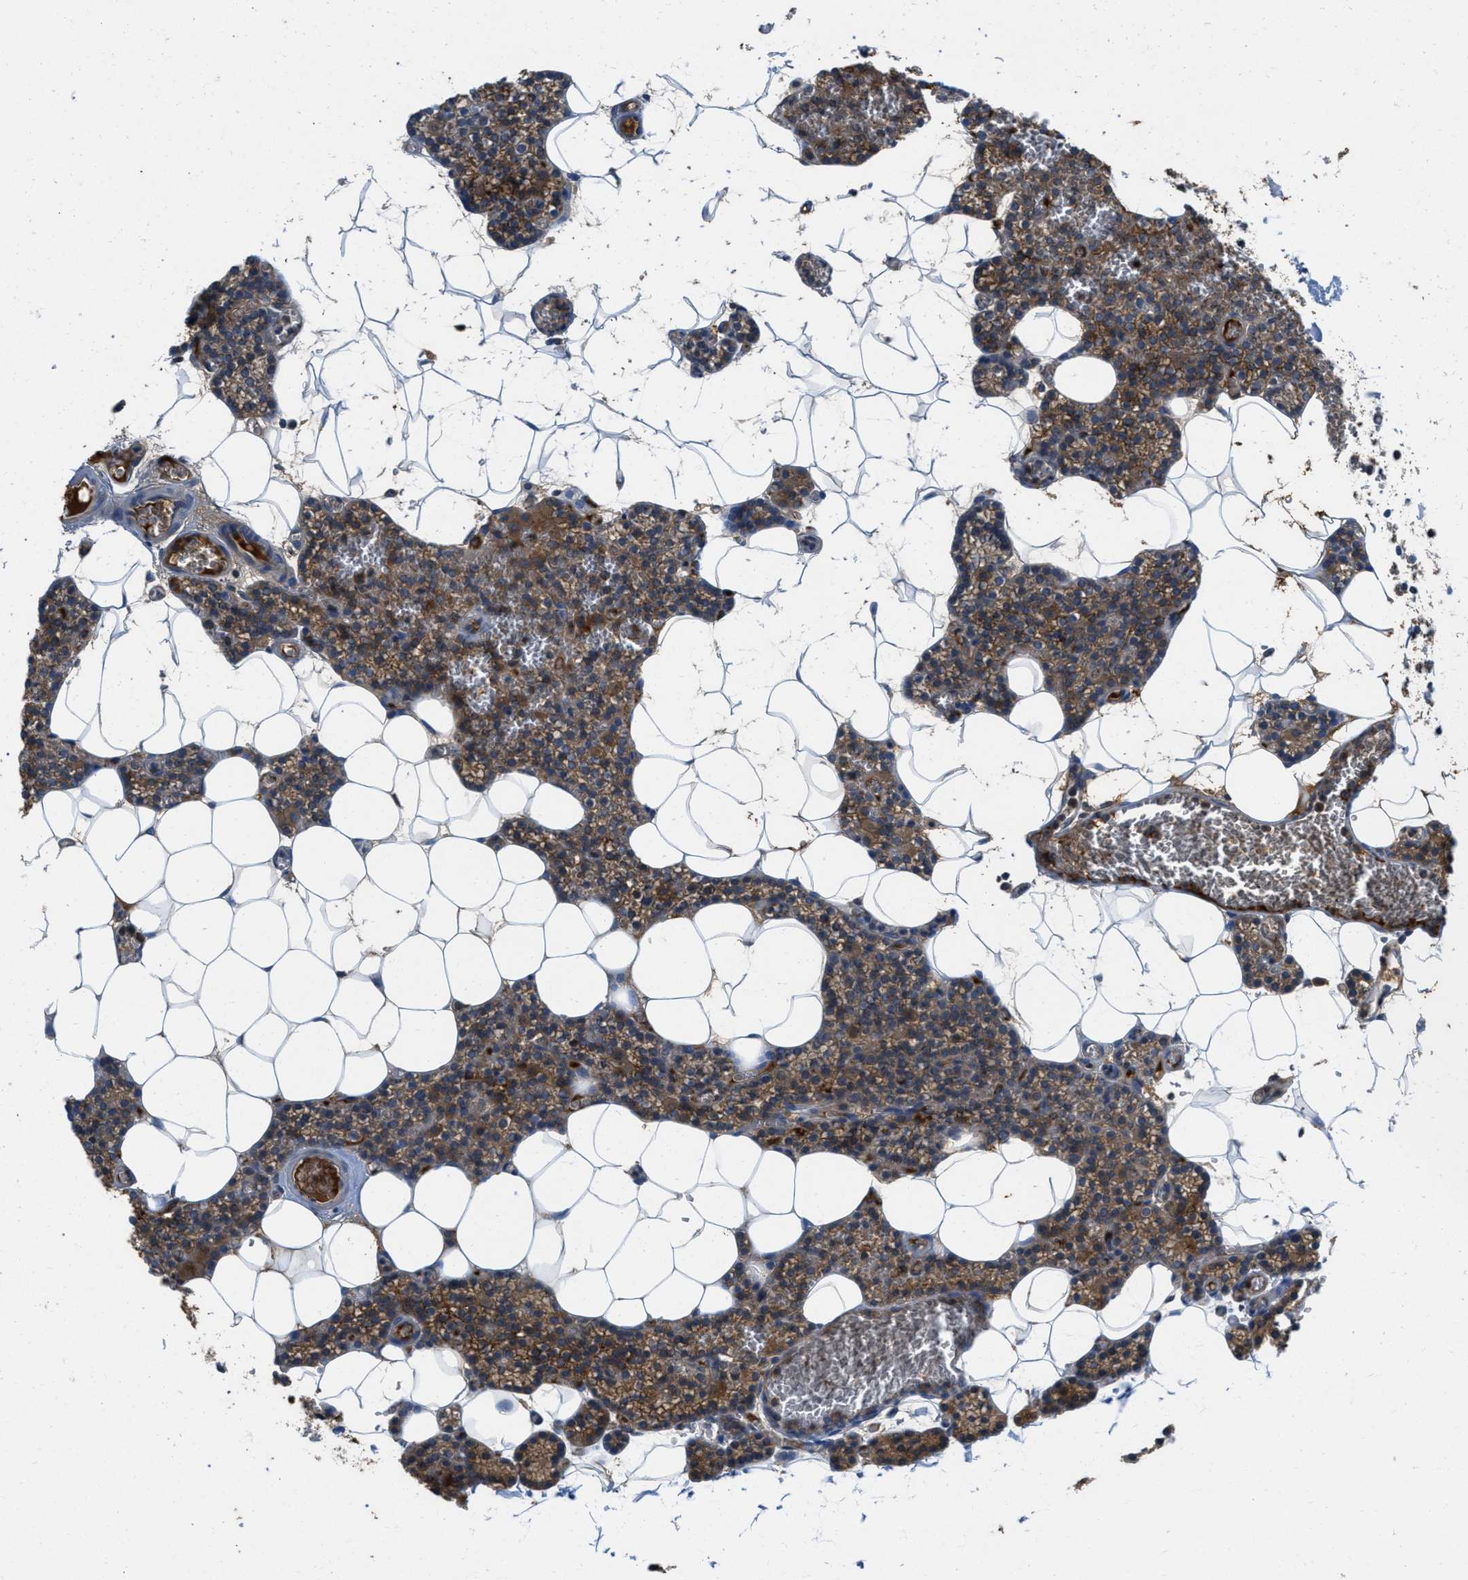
{"staining": {"intensity": "strong", "quantity": ">75%", "location": "cytoplasmic/membranous,nuclear"}, "tissue": "parathyroid gland", "cell_type": "Glandular cells", "image_type": "normal", "snomed": [{"axis": "morphology", "description": "Normal tissue, NOS"}, {"axis": "morphology", "description": "Adenoma, NOS"}, {"axis": "topography", "description": "Parathyroid gland"}], "caption": "Immunohistochemistry (IHC) (DAB) staining of normal parathyroid gland exhibits strong cytoplasmic/membranous,nuclear protein positivity in approximately >75% of glandular cells. The staining was performed using DAB (3,3'-diaminobenzidine), with brown indicating positive protein expression. Nuclei are stained blue with hematoxylin.", "gene": "GALK1", "patient": {"sex": "female", "age": 58}}